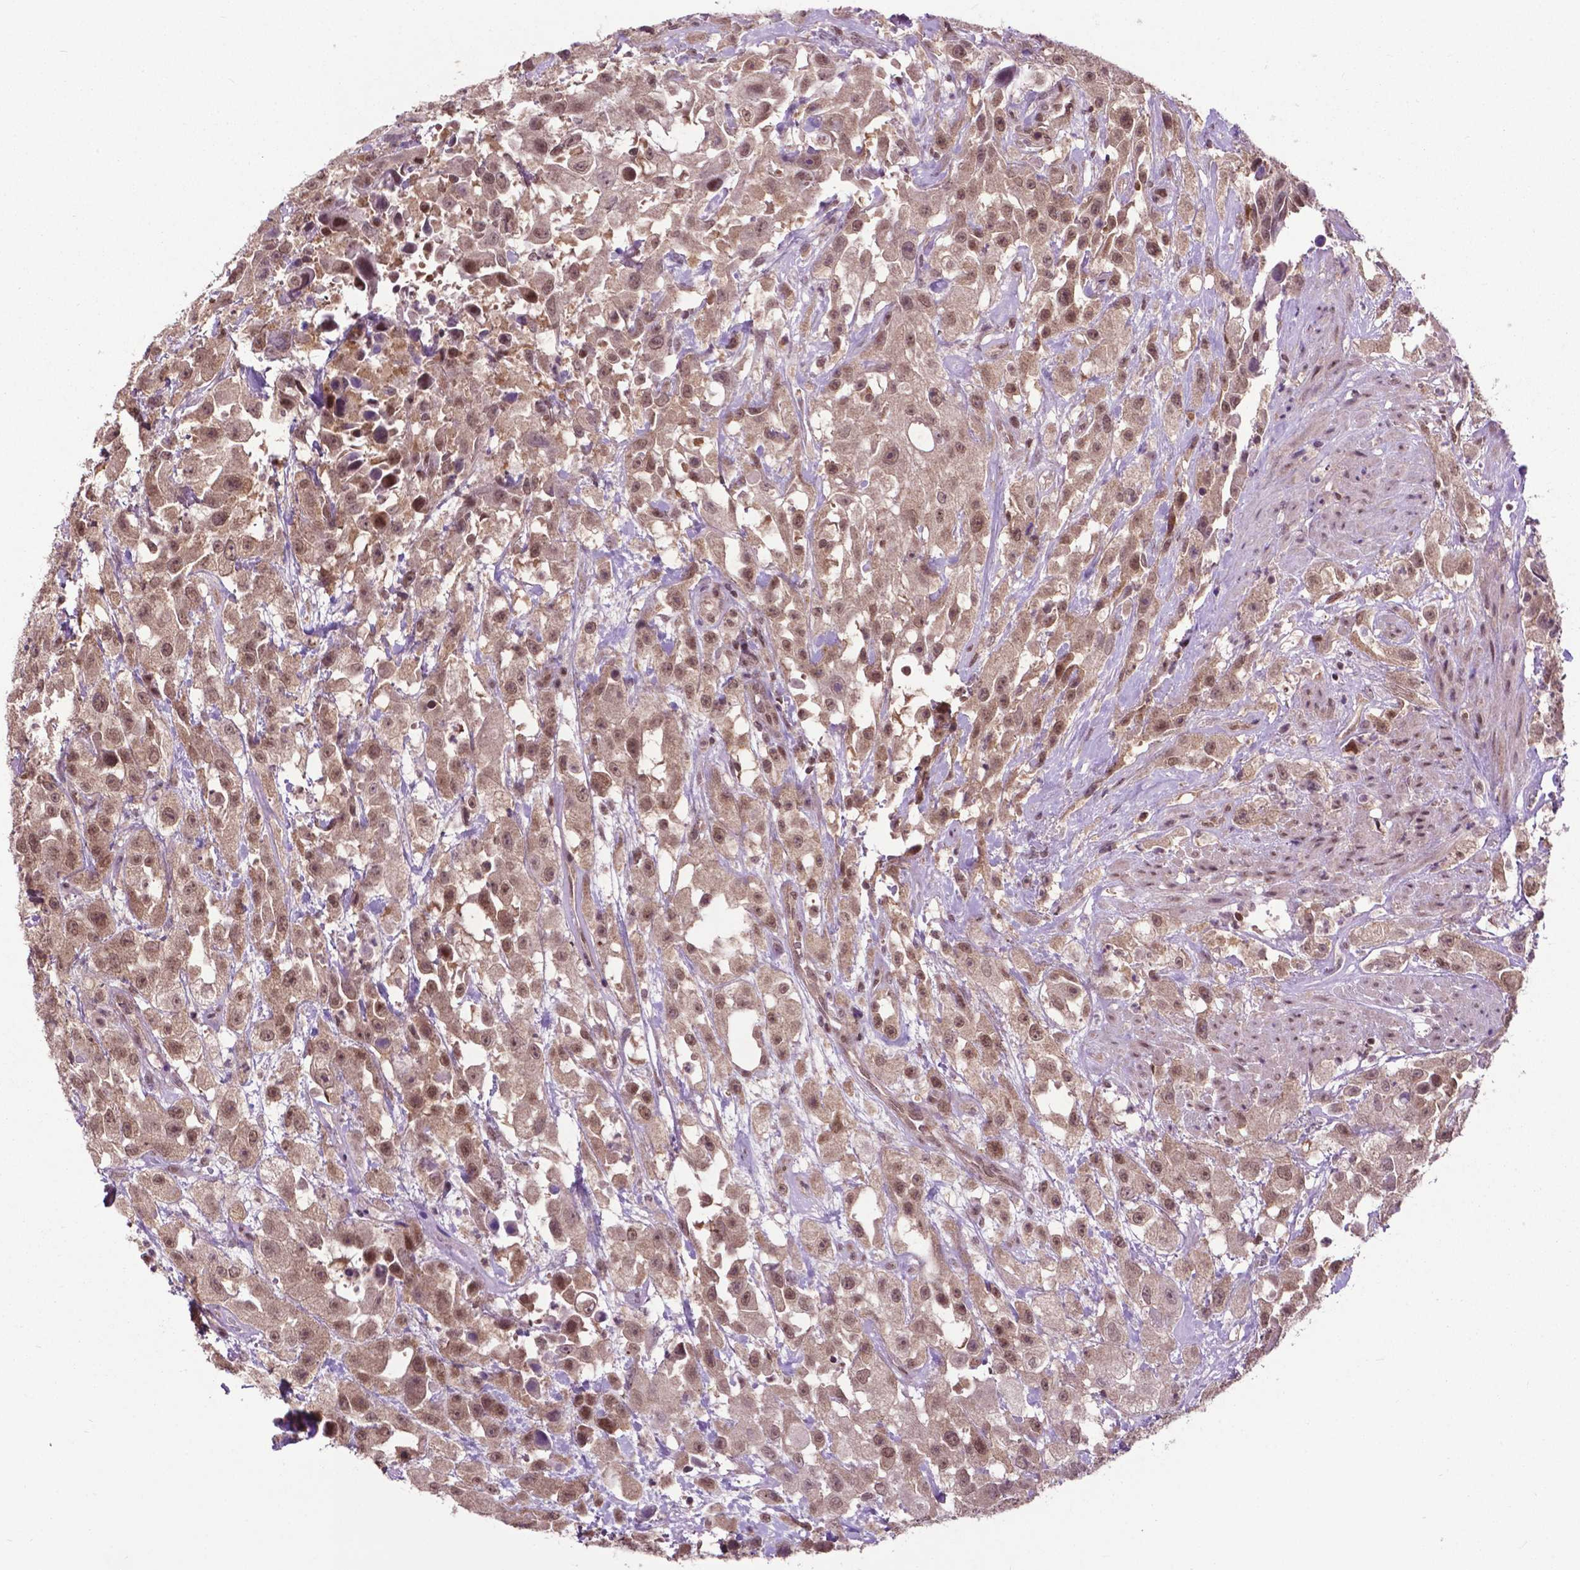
{"staining": {"intensity": "moderate", "quantity": ">75%", "location": "cytoplasmic/membranous,nuclear"}, "tissue": "urothelial cancer", "cell_type": "Tumor cells", "image_type": "cancer", "snomed": [{"axis": "morphology", "description": "Urothelial carcinoma, High grade"}, {"axis": "topography", "description": "Urinary bladder"}], "caption": "Protein expression analysis of human urothelial cancer reveals moderate cytoplasmic/membranous and nuclear positivity in approximately >75% of tumor cells.", "gene": "FAF1", "patient": {"sex": "male", "age": 79}}